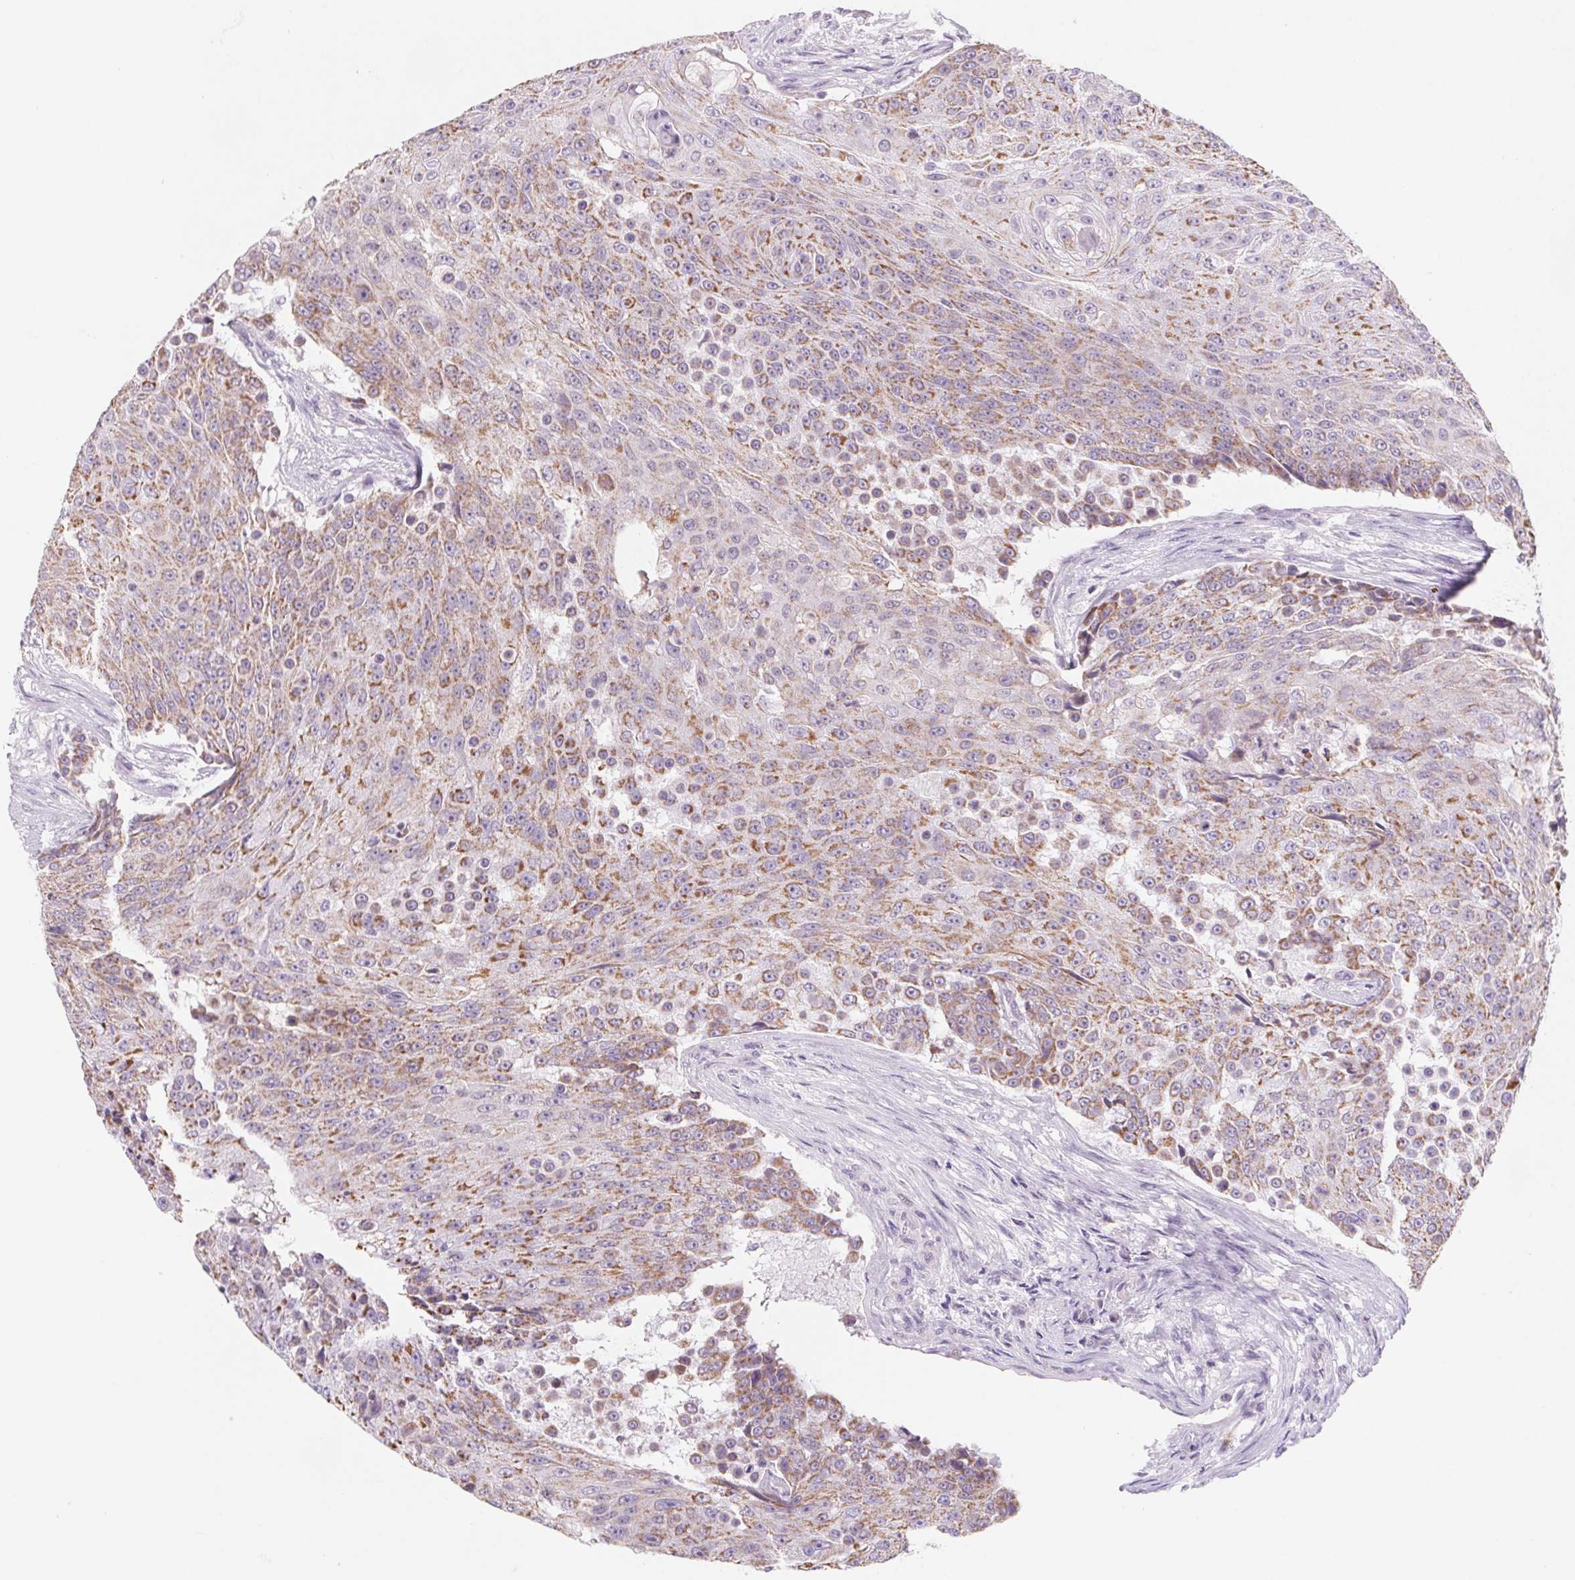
{"staining": {"intensity": "moderate", "quantity": ">75%", "location": "cytoplasmic/membranous"}, "tissue": "urothelial cancer", "cell_type": "Tumor cells", "image_type": "cancer", "snomed": [{"axis": "morphology", "description": "Urothelial carcinoma, High grade"}, {"axis": "topography", "description": "Urinary bladder"}], "caption": "DAB (3,3'-diaminobenzidine) immunohistochemical staining of urothelial cancer shows moderate cytoplasmic/membranous protein expression in about >75% of tumor cells. (IHC, brightfield microscopy, high magnification).", "gene": "DPPA5", "patient": {"sex": "female", "age": 63}}